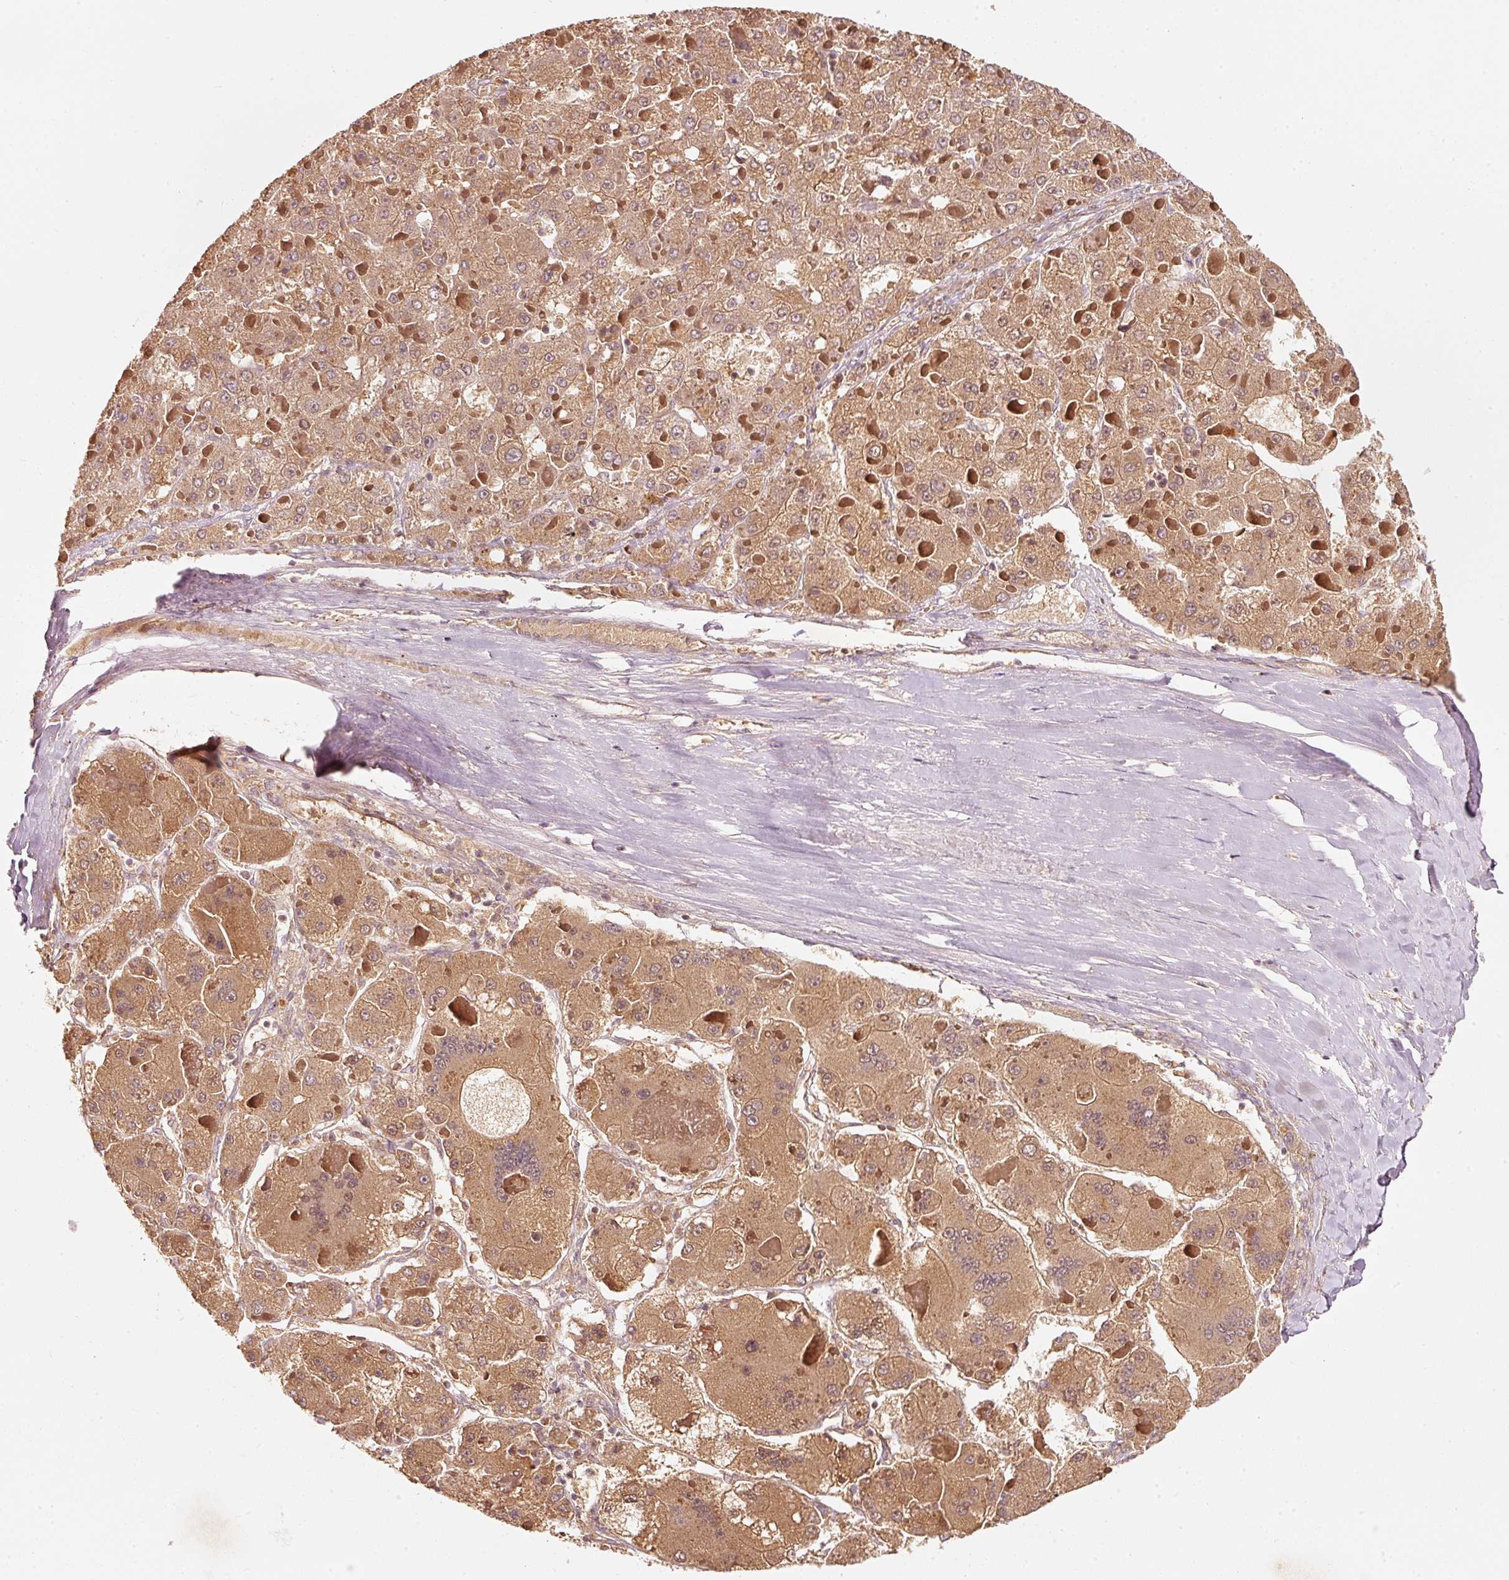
{"staining": {"intensity": "moderate", "quantity": ">75%", "location": "cytoplasmic/membranous"}, "tissue": "liver cancer", "cell_type": "Tumor cells", "image_type": "cancer", "snomed": [{"axis": "morphology", "description": "Carcinoma, Hepatocellular, NOS"}, {"axis": "topography", "description": "Liver"}], "caption": "Protein staining displays moderate cytoplasmic/membranous positivity in approximately >75% of tumor cells in liver hepatocellular carcinoma.", "gene": "RRAS2", "patient": {"sex": "female", "age": 73}}